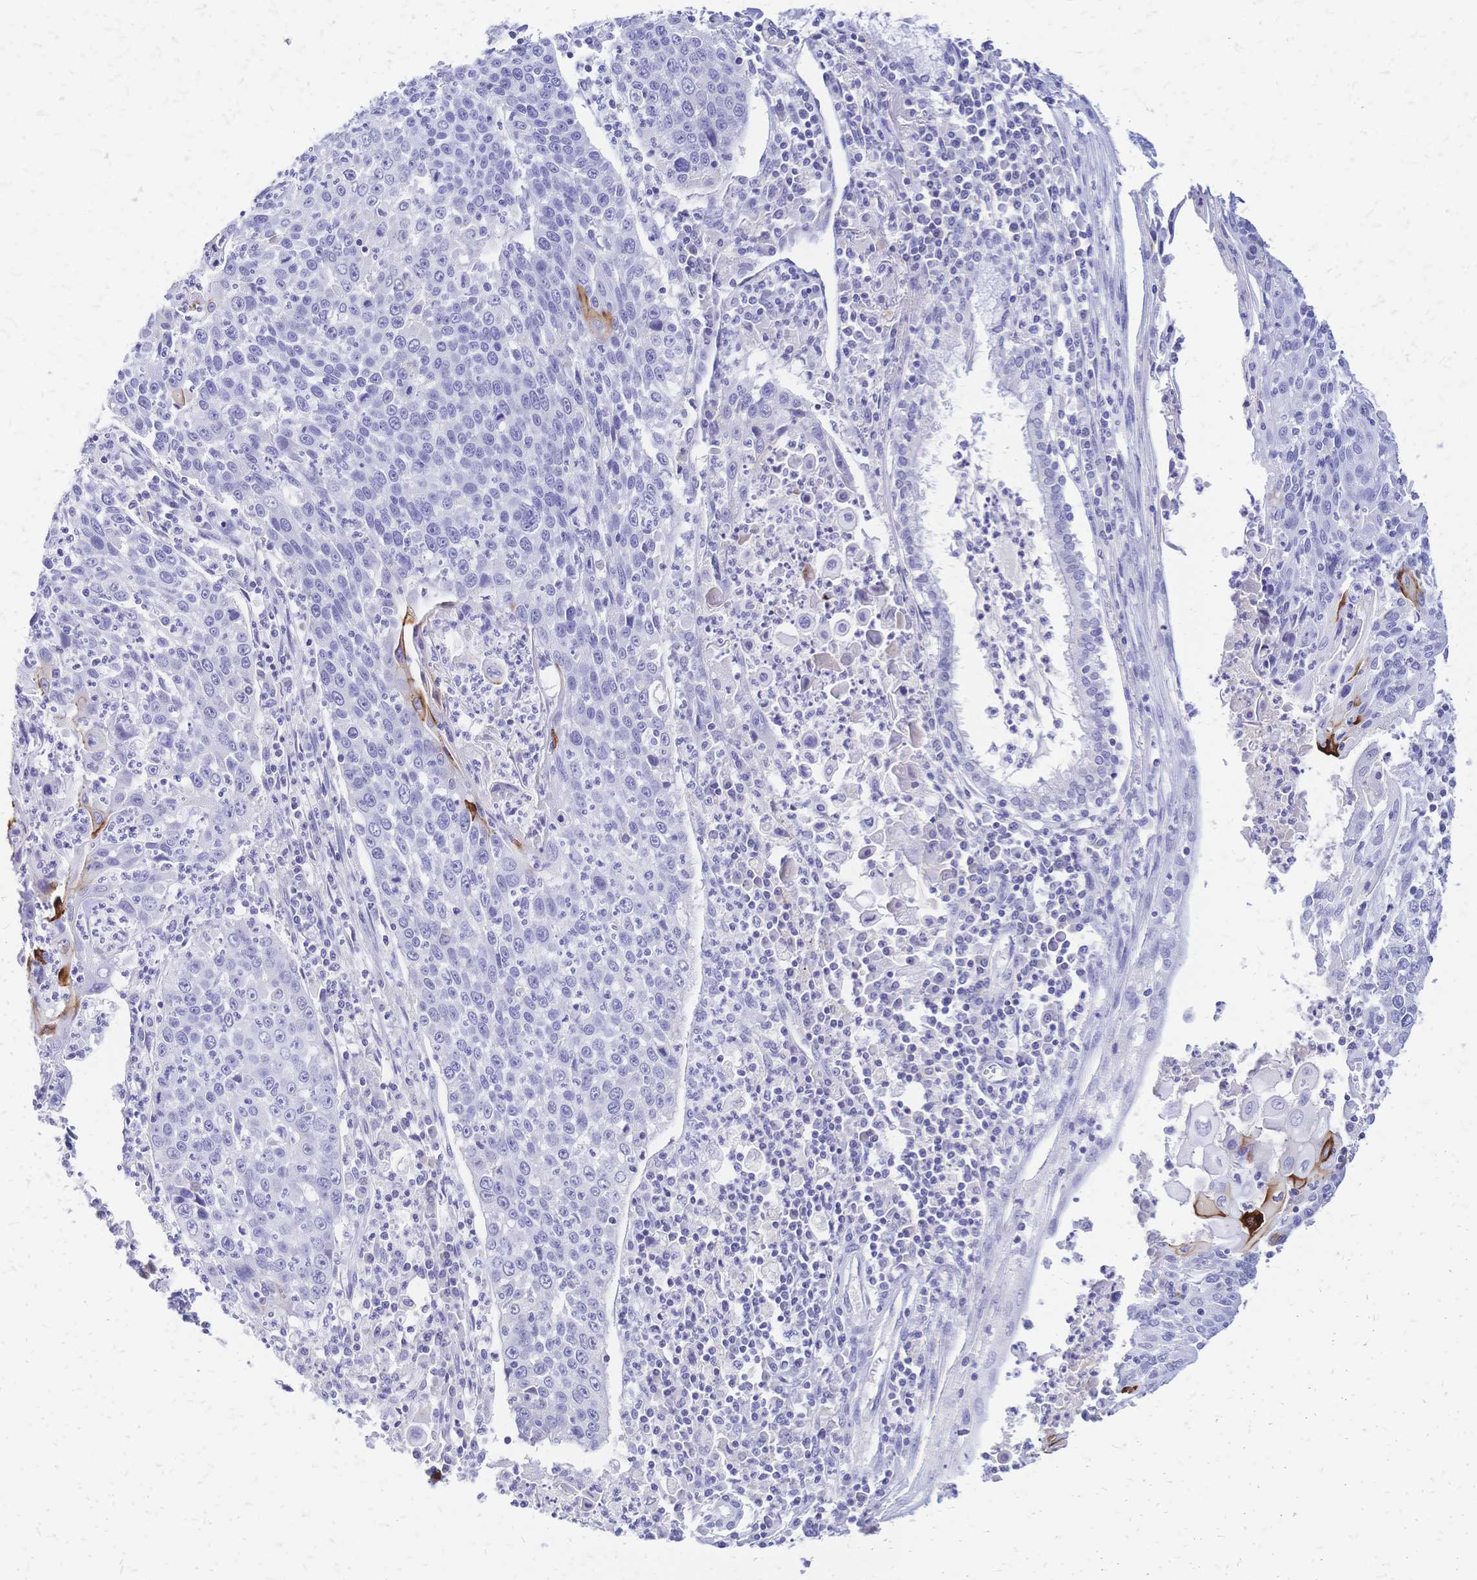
{"staining": {"intensity": "moderate", "quantity": "<25%", "location": "cytoplasmic/membranous"}, "tissue": "lung cancer", "cell_type": "Tumor cells", "image_type": "cancer", "snomed": [{"axis": "morphology", "description": "Squamous cell carcinoma, NOS"}, {"axis": "morphology", "description": "Squamous cell carcinoma, metastatic, NOS"}, {"axis": "topography", "description": "Lung"}, {"axis": "topography", "description": "Pleura, NOS"}], "caption": "DAB (3,3'-diaminobenzidine) immunohistochemical staining of lung squamous cell carcinoma shows moderate cytoplasmic/membranous protein expression in approximately <25% of tumor cells.", "gene": "FA2H", "patient": {"sex": "male", "age": 72}}